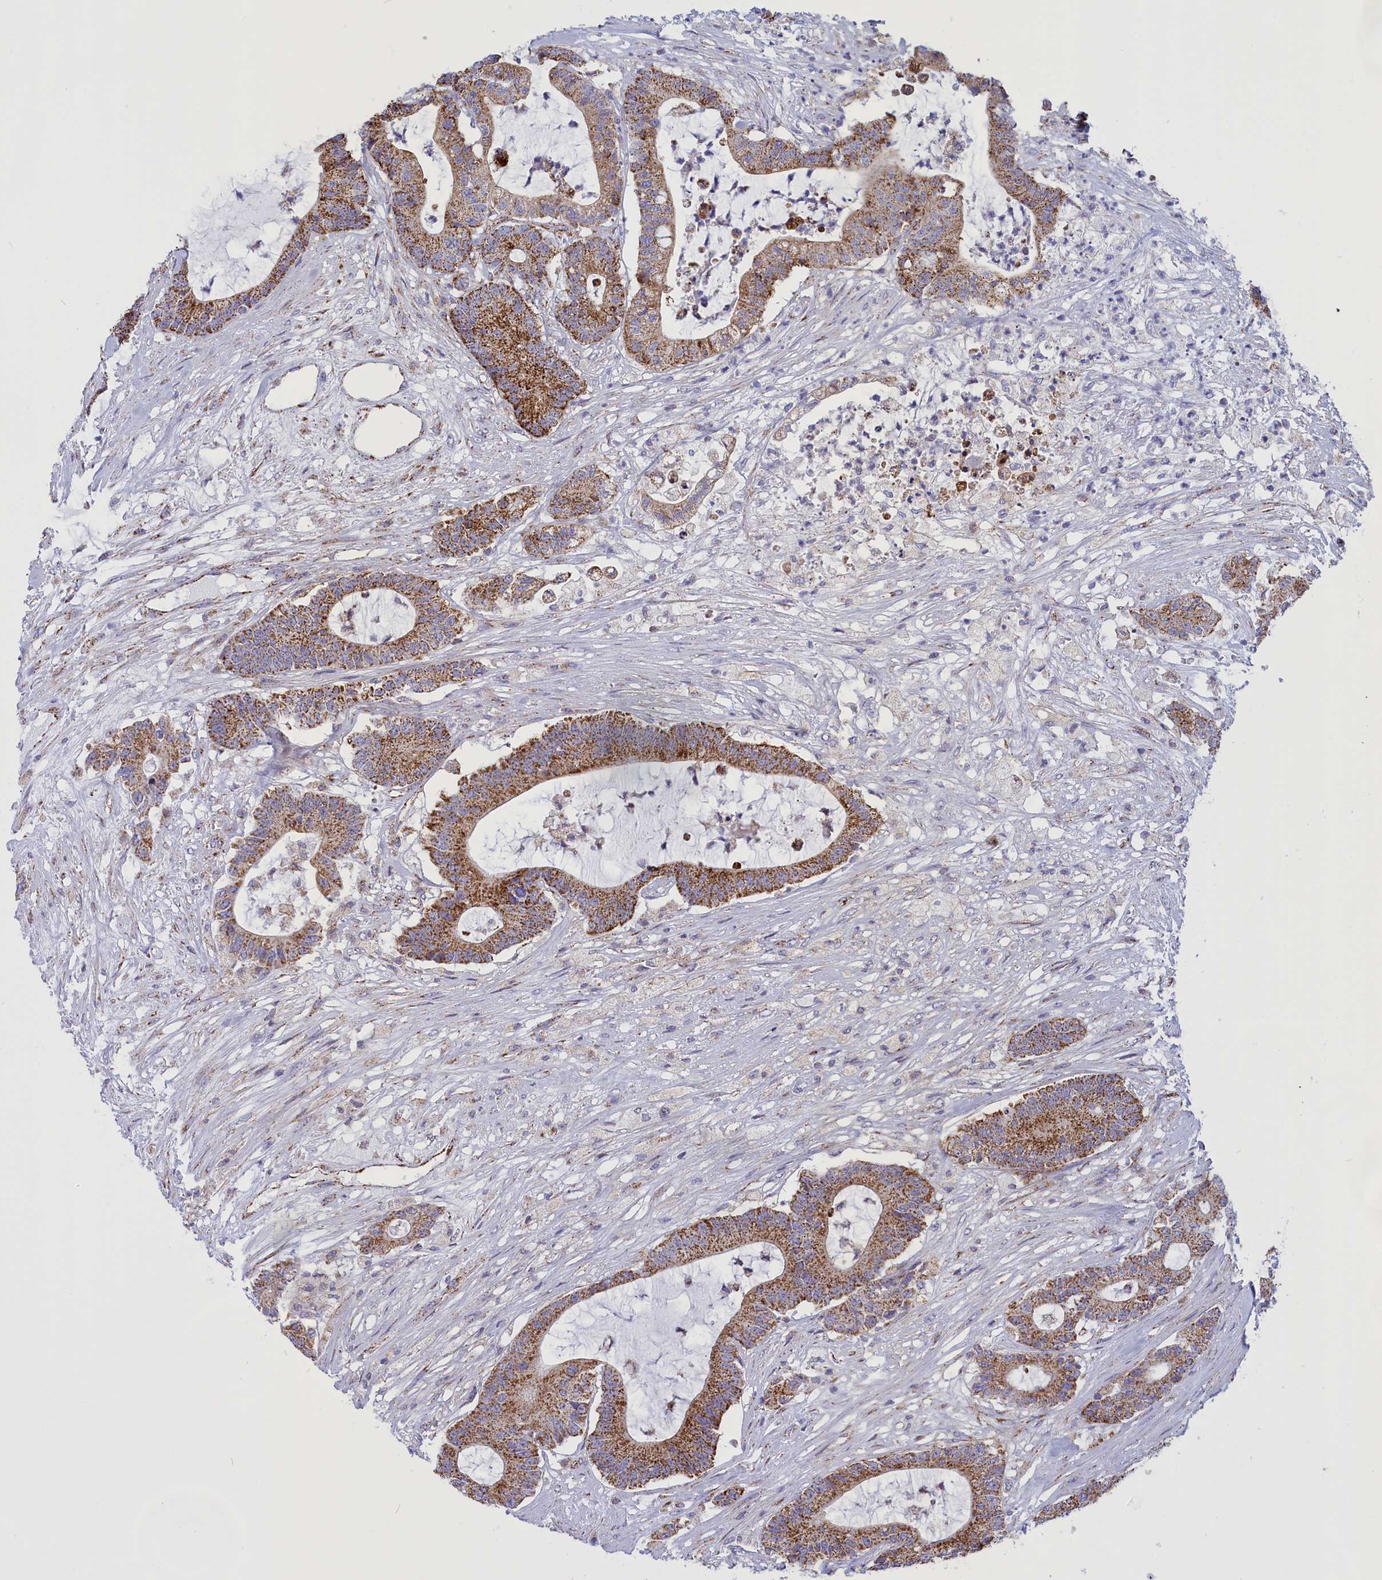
{"staining": {"intensity": "moderate", "quantity": ">75%", "location": "cytoplasmic/membranous"}, "tissue": "colorectal cancer", "cell_type": "Tumor cells", "image_type": "cancer", "snomed": [{"axis": "morphology", "description": "Adenocarcinoma, NOS"}, {"axis": "topography", "description": "Colon"}], "caption": "Immunohistochemistry micrograph of neoplastic tissue: colorectal adenocarcinoma stained using immunohistochemistry (IHC) demonstrates medium levels of moderate protein expression localized specifically in the cytoplasmic/membranous of tumor cells, appearing as a cytoplasmic/membranous brown color.", "gene": "ISOC2", "patient": {"sex": "female", "age": 84}}